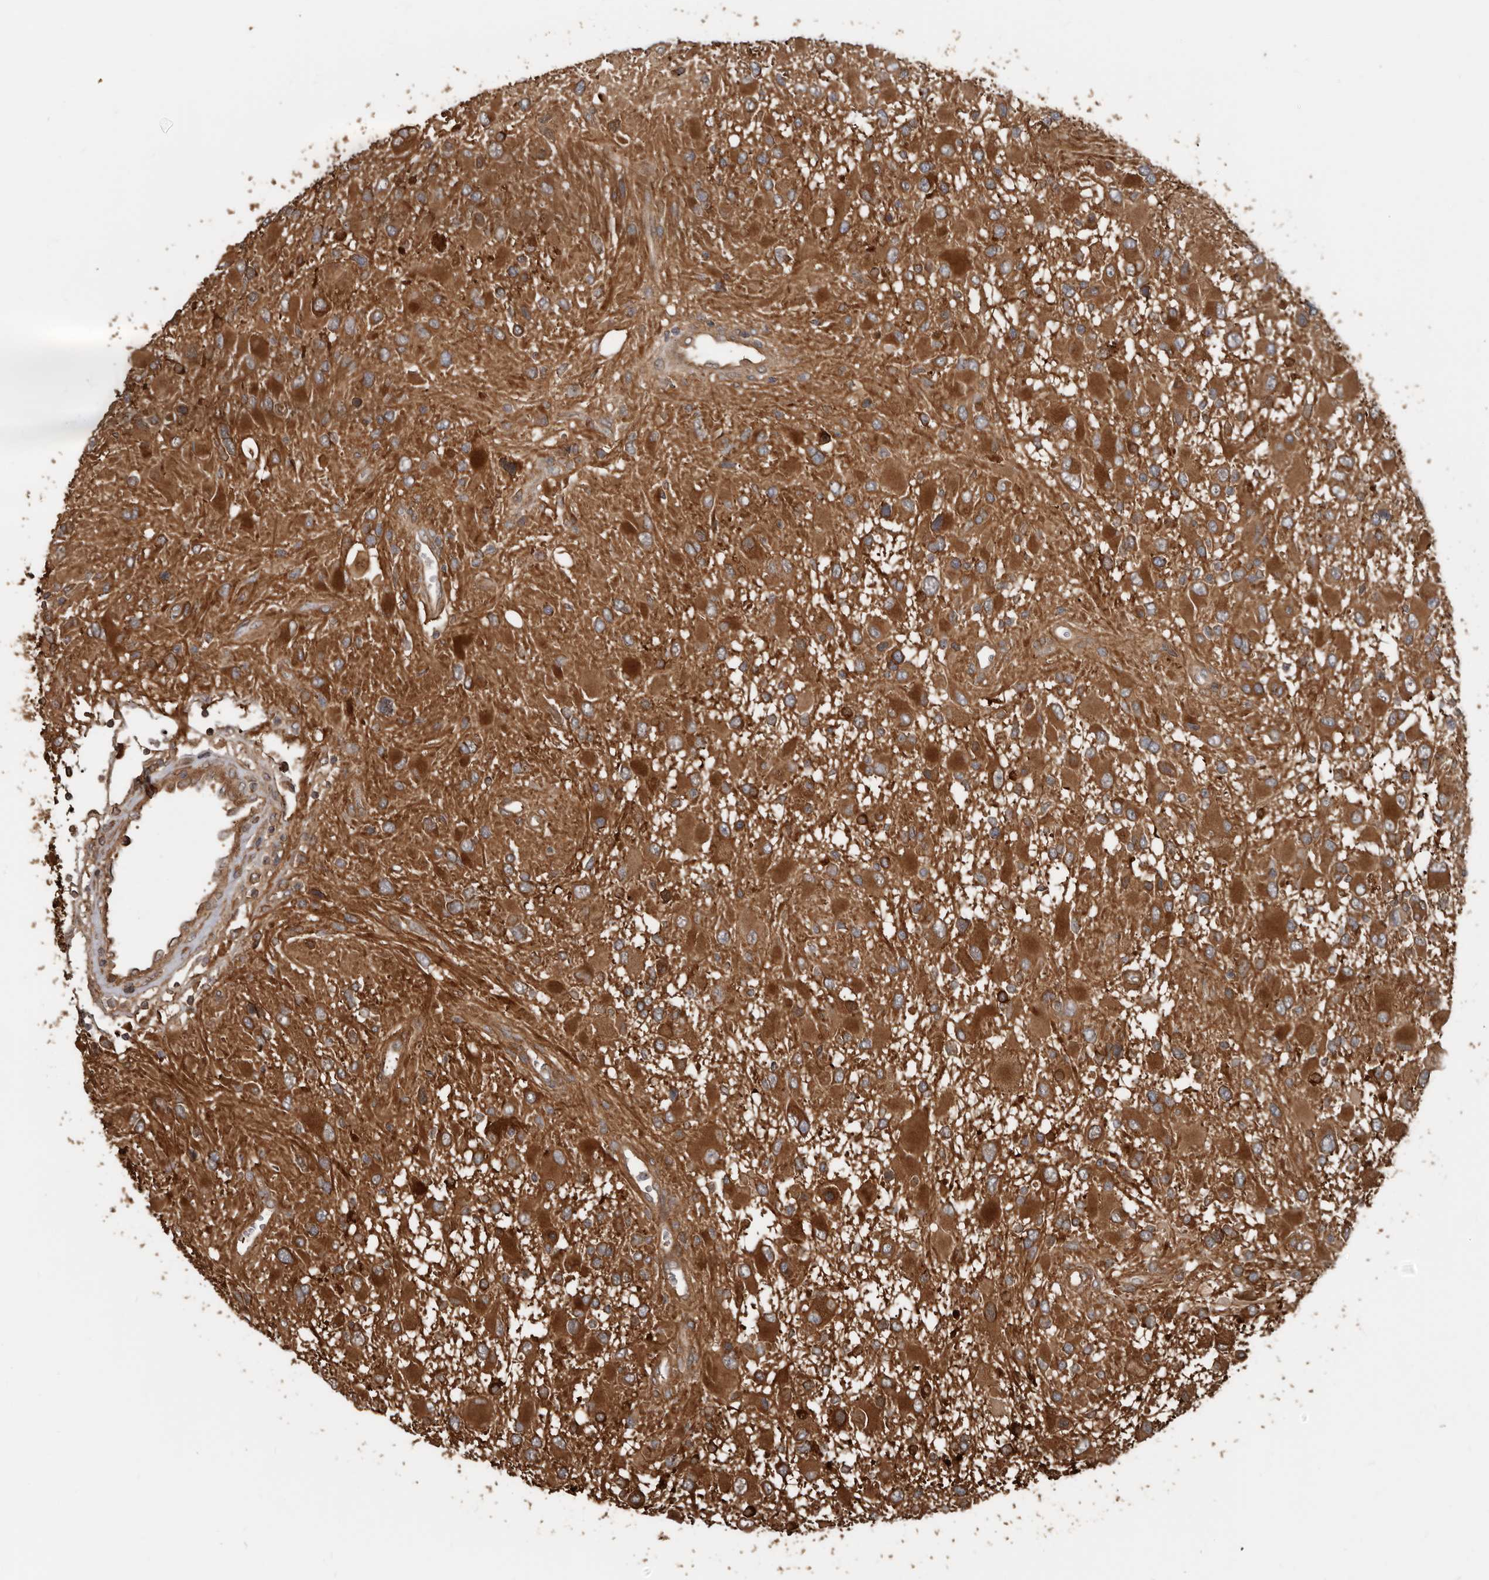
{"staining": {"intensity": "moderate", "quantity": ">75%", "location": "cytoplasmic/membranous"}, "tissue": "glioma", "cell_type": "Tumor cells", "image_type": "cancer", "snomed": [{"axis": "morphology", "description": "Glioma, malignant, High grade"}, {"axis": "topography", "description": "Brain"}], "caption": "A high-resolution photomicrograph shows immunohistochemistry (IHC) staining of glioma, which displays moderate cytoplasmic/membranous expression in about >75% of tumor cells. (DAB IHC, brown staining for protein, blue staining for nuclei).", "gene": "EXOC3L1", "patient": {"sex": "male", "age": 53}}